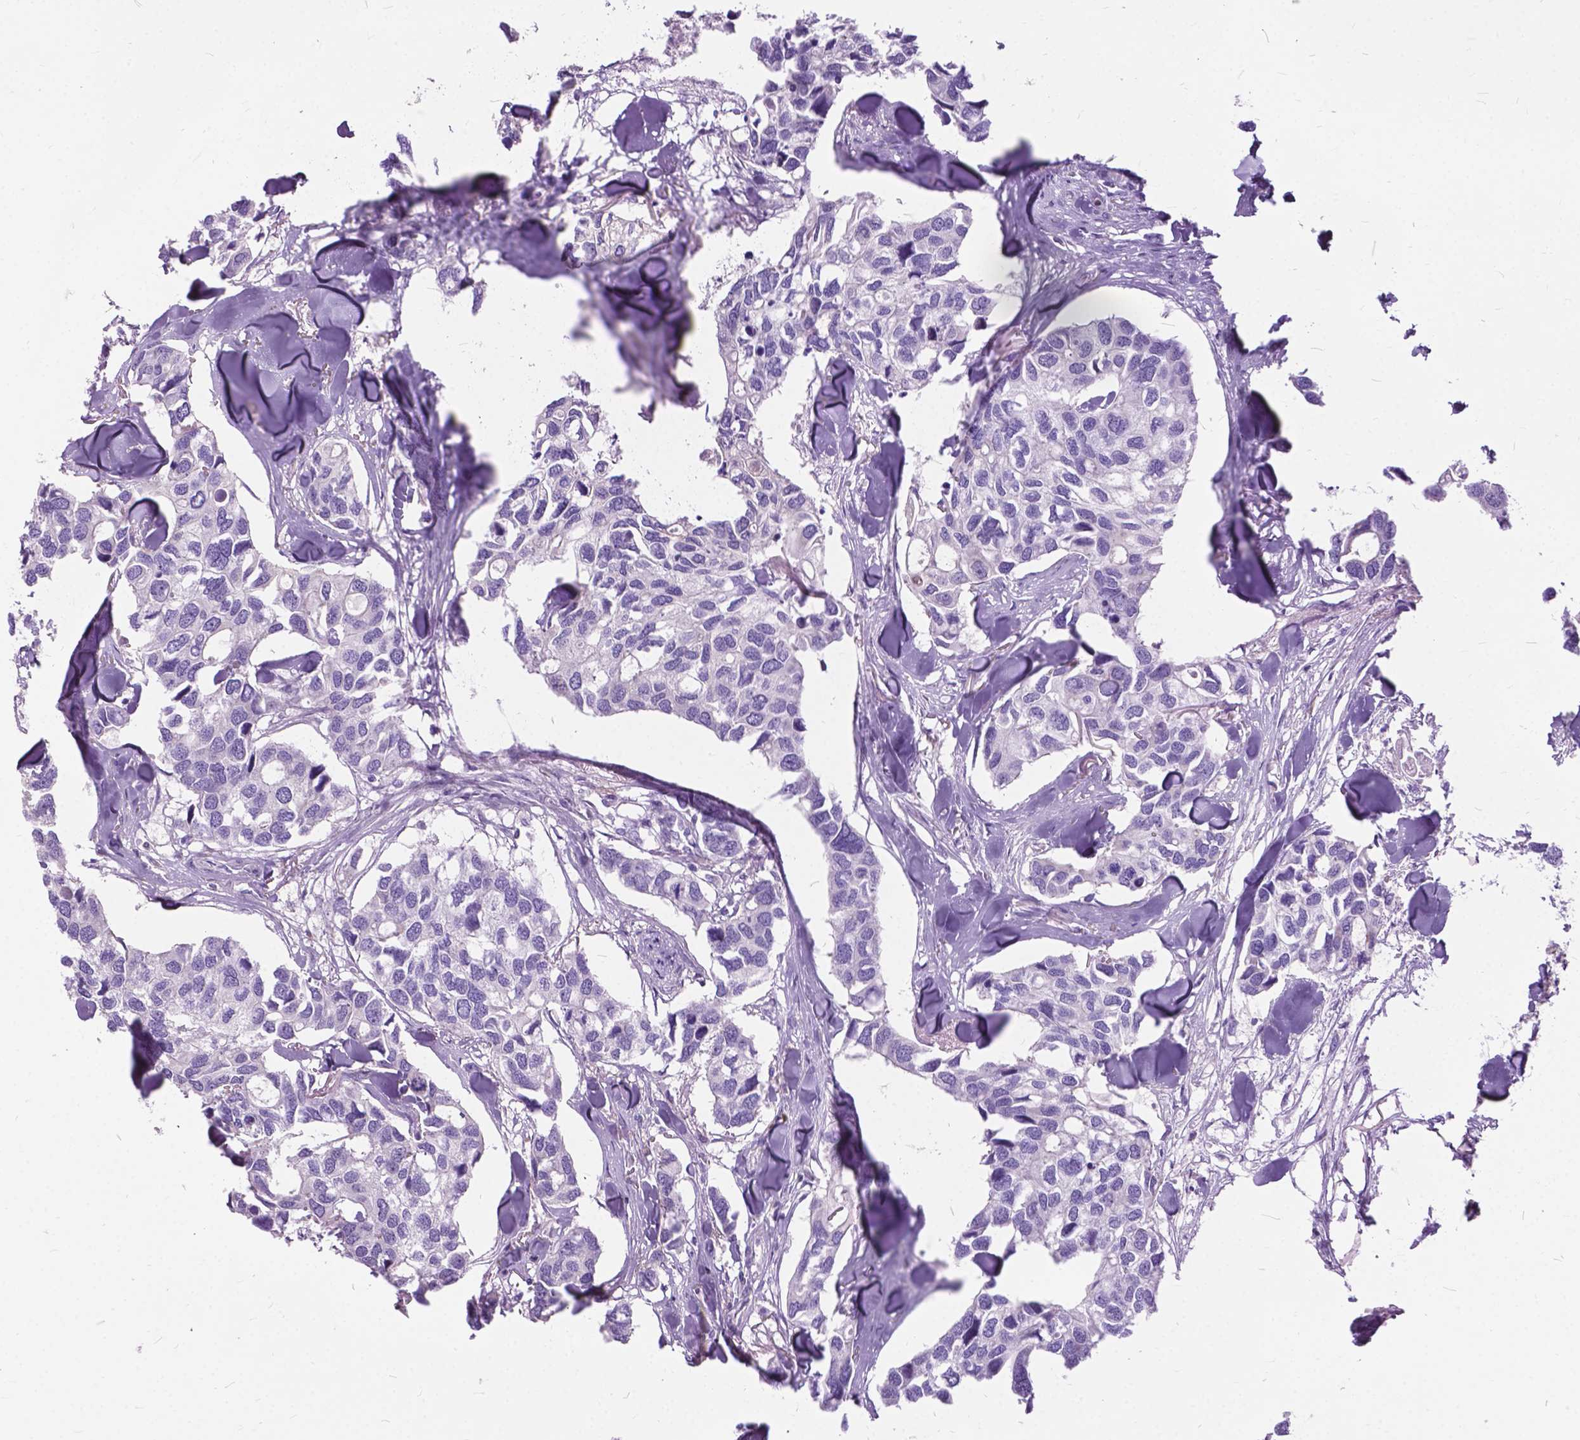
{"staining": {"intensity": "negative", "quantity": "none", "location": "none"}, "tissue": "breast cancer", "cell_type": "Tumor cells", "image_type": "cancer", "snomed": [{"axis": "morphology", "description": "Duct carcinoma"}, {"axis": "topography", "description": "Breast"}], "caption": "Tumor cells show no significant protein staining in breast infiltrating ductal carcinoma.", "gene": "PRR35", "patient": {"sex": "female", "age": 83}}